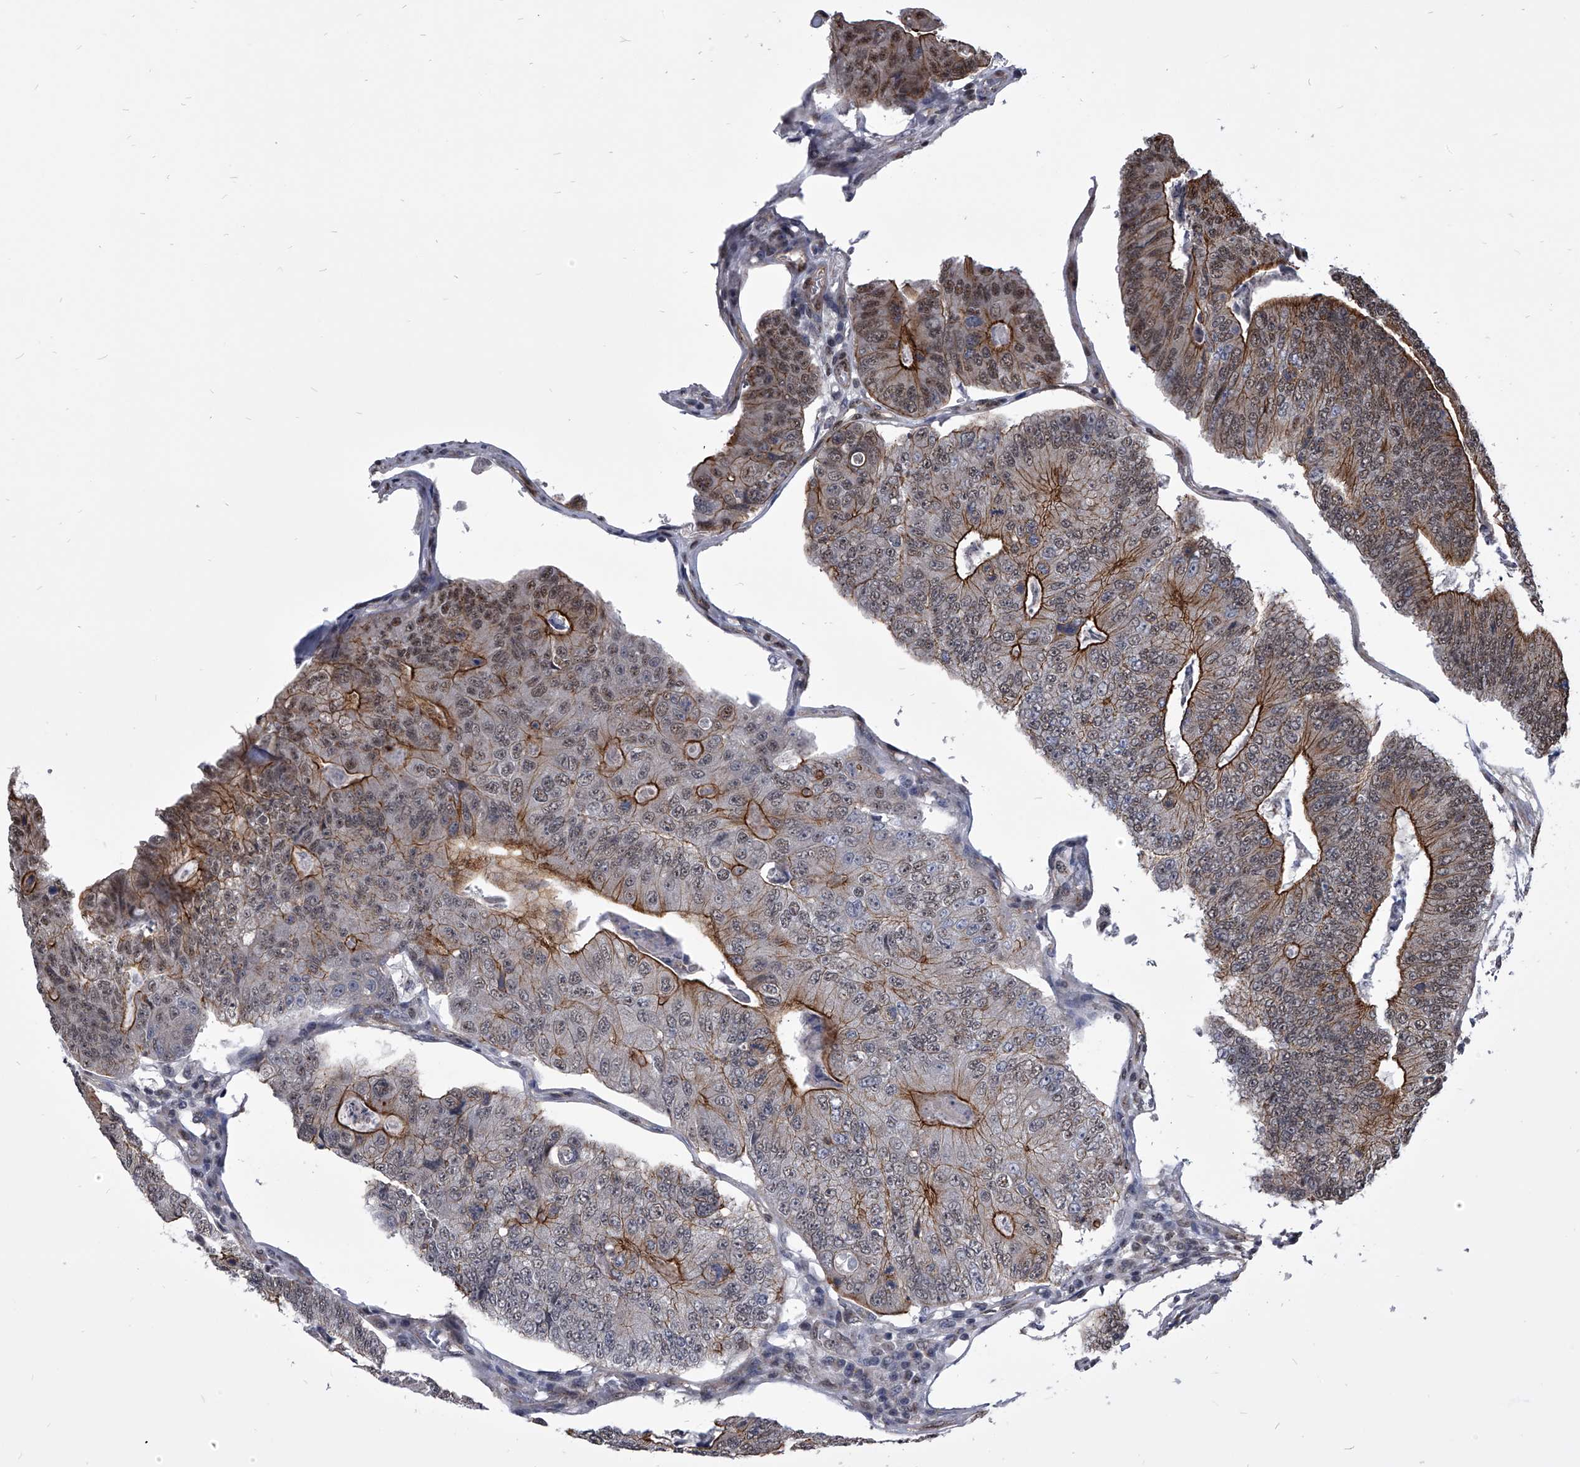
{"staining": {"intensity": "moderate", "quantity": "25%-75%", "location": "cytoplasmic/membranous,nuclear"}, "tissue": "colorectal cancer", "cell_type": "Tumor cells", "image_type": "cancer", "snomed": [{"axis": "morphology", "description": "Adenocarcinoma, NOS"}, {"axis": "topography", "description": "Colon"}], "caption": "About 25%-75% of tumor cells in human adenocarcinoma (colorectal) display moderate cytoplasmic/membranous and nuclear protein staining as visualized by brown immunohistochemical staining.", "gene": "ZNF76", "patient": {"sex": "female", "age": 67}}